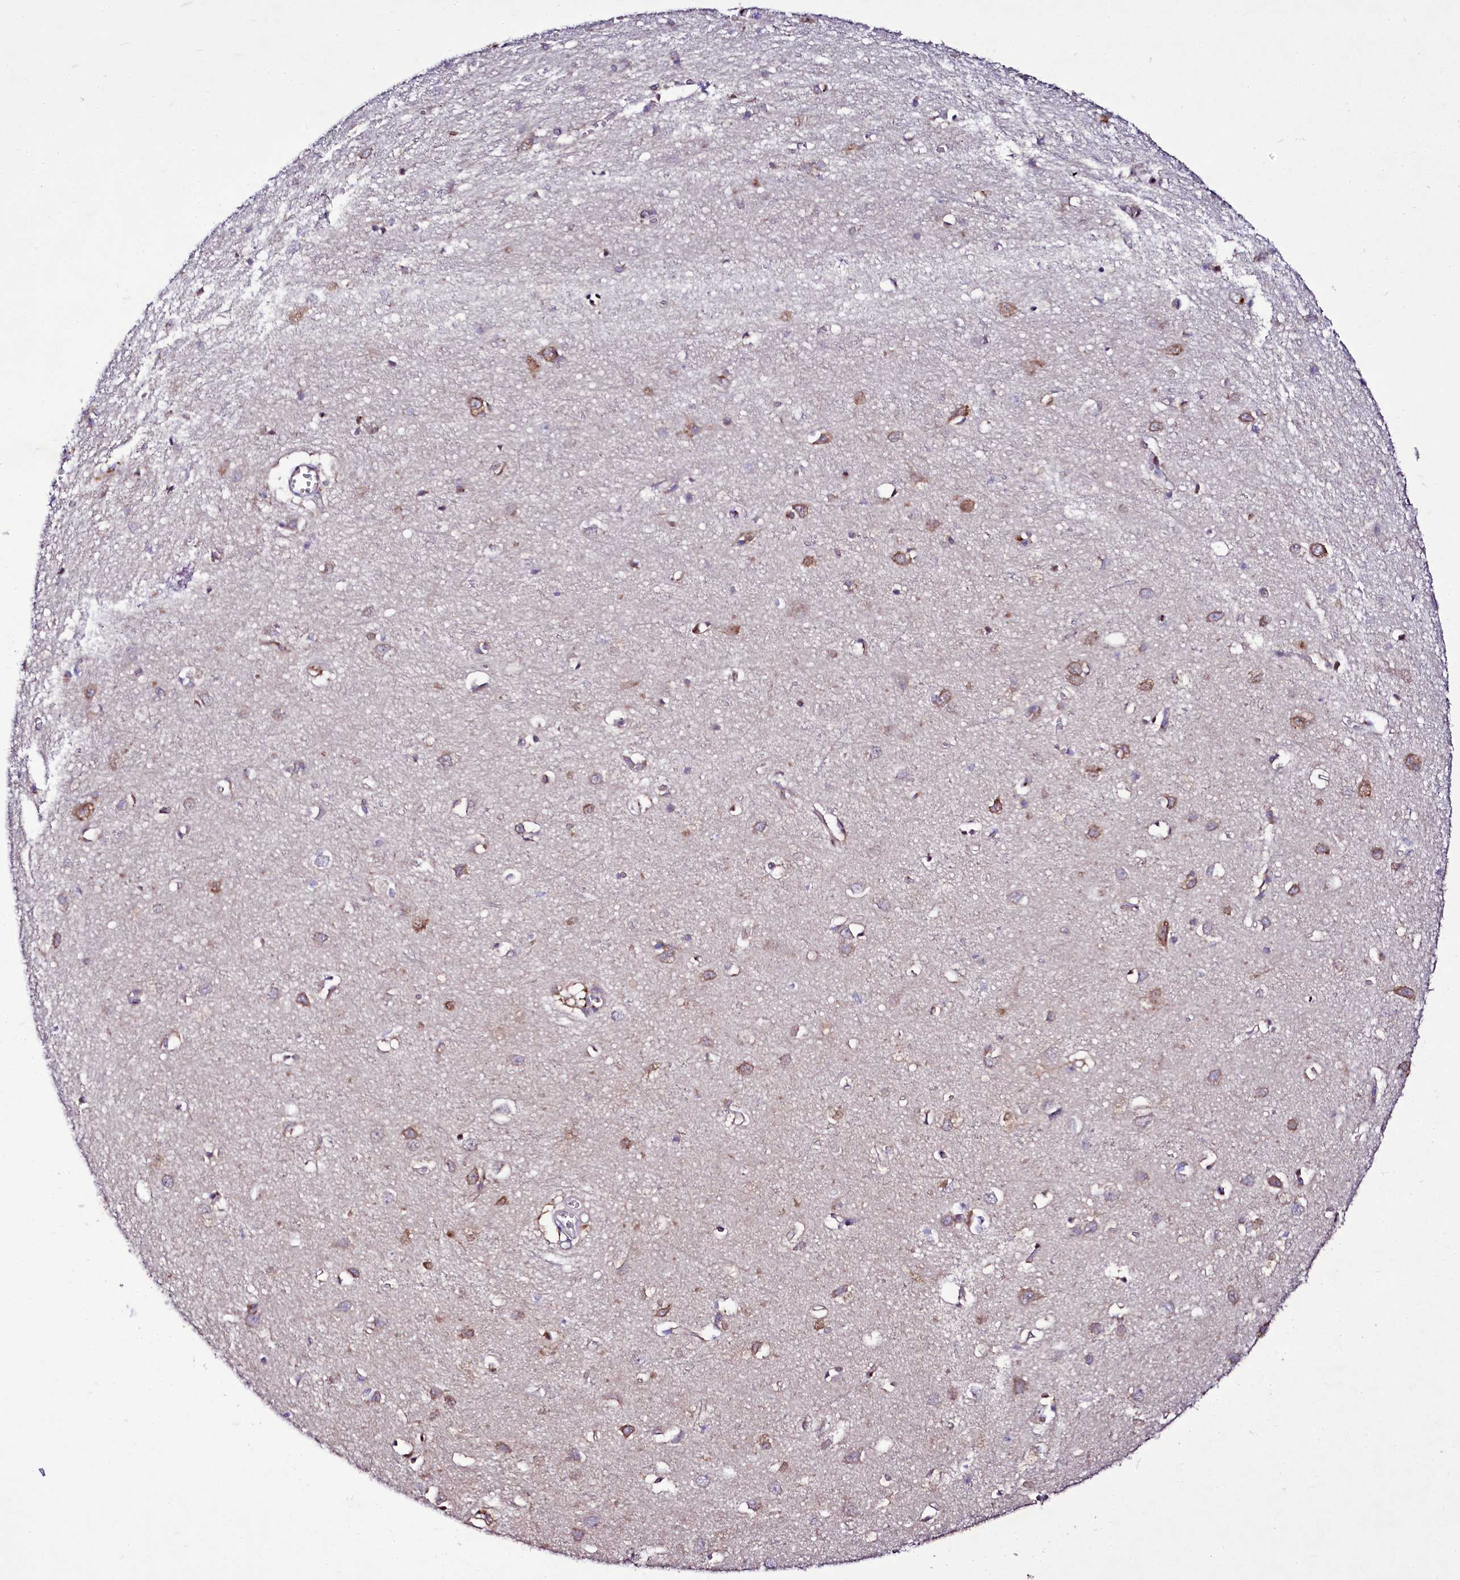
{"staining": {"intensity": "strong", "quantity": "25%-75%", "location": "cytoplasmic/membranous"}, "tissue": "cerebral cortex", "cell_type": "Endothelial cells", "image_type": "normal", "snomed": [{"axis": "morphology", "description": "Normal tissue, NOS"}, {"axis": "topography", "description": "Cerebral cortex"}], "caption": "A histopathology image of cerebral cortex stained for a protein shows strong cytoplasmic/membranous brown staining in endothelial cells. The staining was performed using DAB to visualize the protein expression in brown, while the nuclei were stained in blue with hematoxylin (Magnification: 20x).", "gene": "ZC3H12C", "patient": {"sex": "female", "age": 64}}